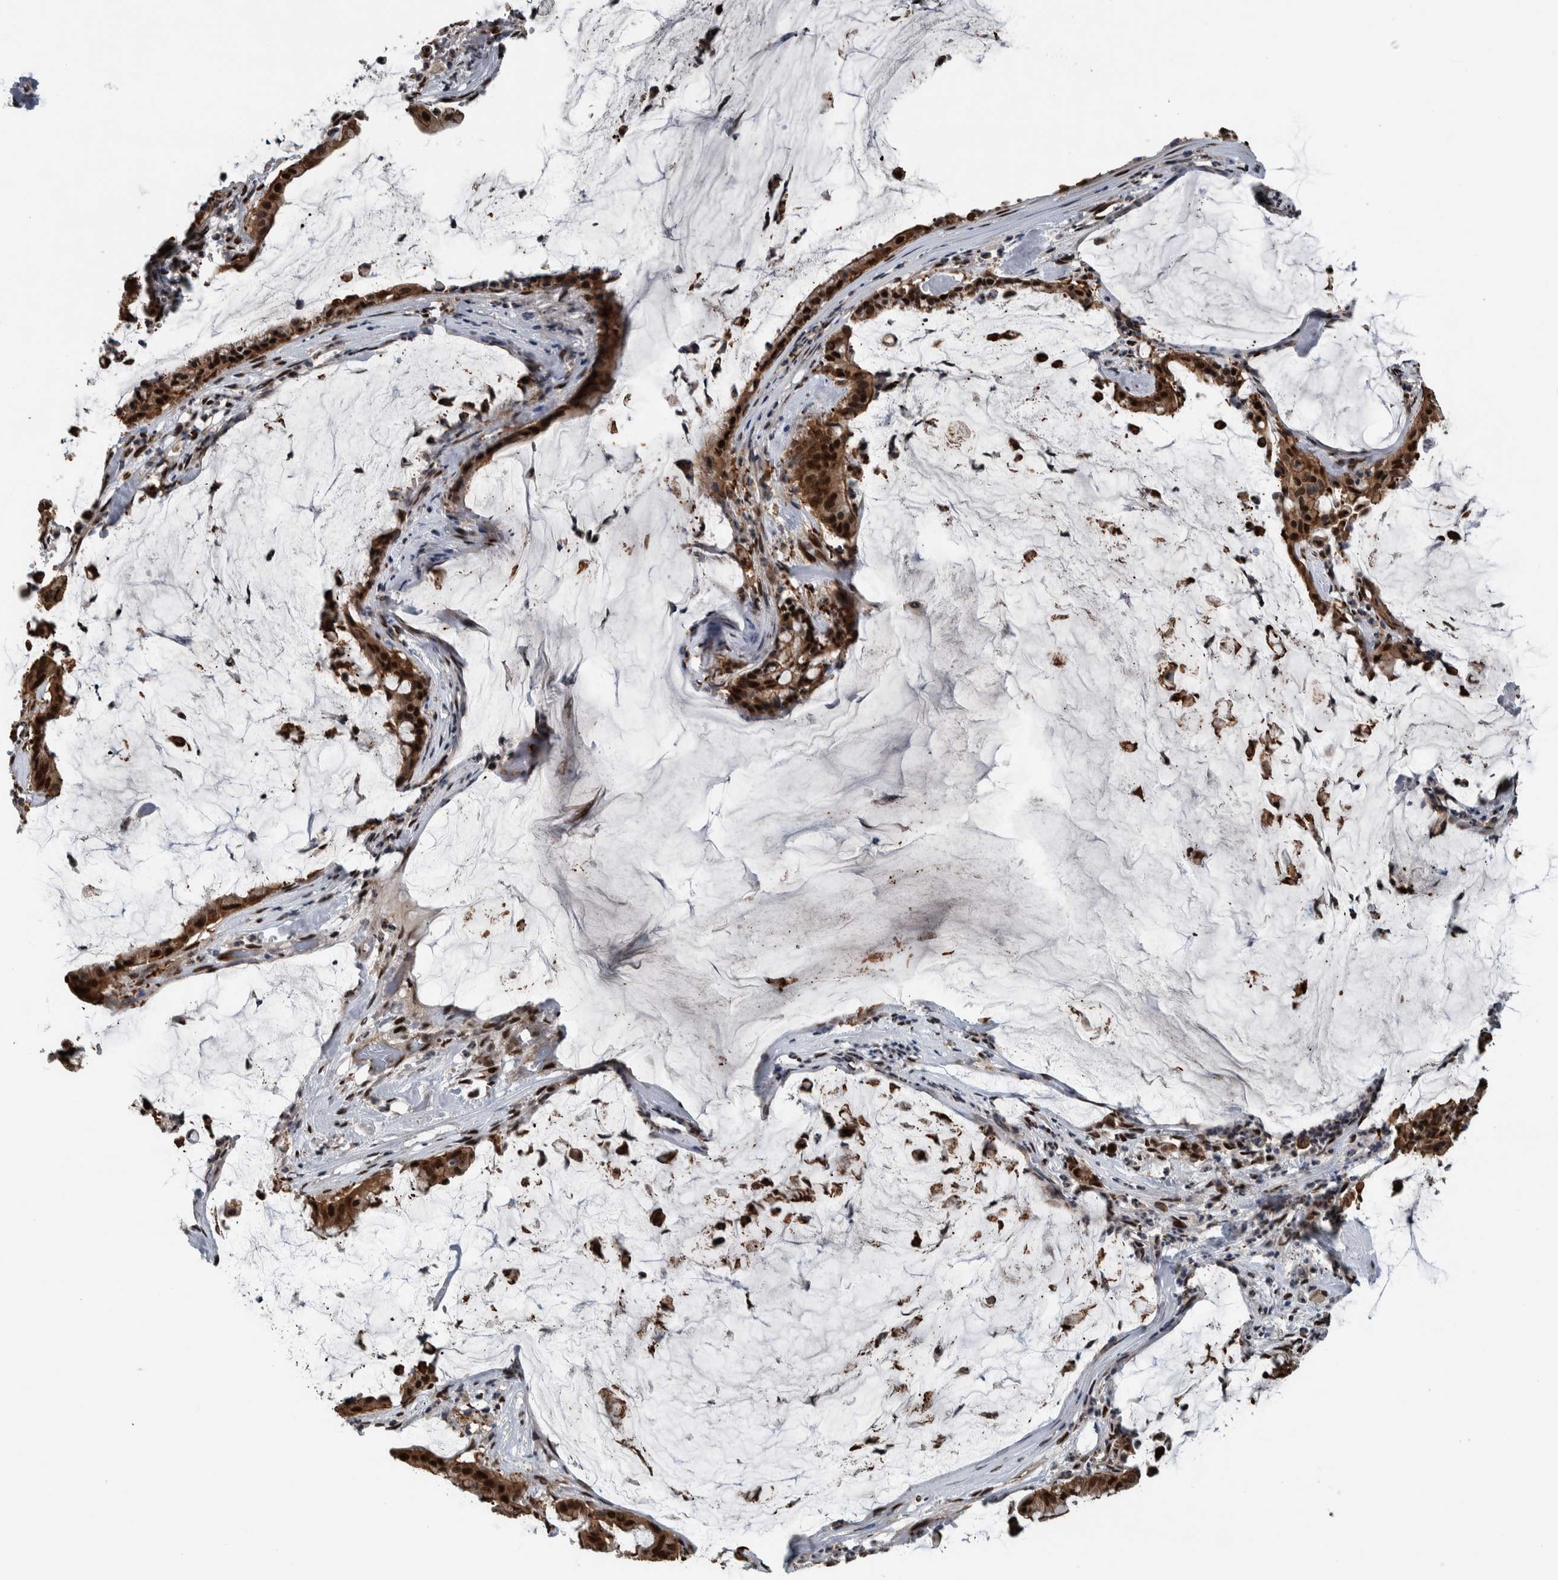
{"staining": {"intensity": "strong", "quantity": ">75%", "location": "cytoplasmic/membranous,nuclear"}, "tissue": "pancreatic cancer", "cell_type": "Tumor cells", "image_type": "cancer", "snomed": [{"axis": "morphology", "description": "Adenocarcinoma, NOS"}, {"axis": "topography", "description": "Pancreas"}], "caption": "Protein staining displays strong cytoplasmic/membranous and nuclear positivity in about >75% of tumor cells in pancreatic cancer (adenocarcinoma).", "gene": "FAM135B", "patient": {"sex": "male", "age": 41}}